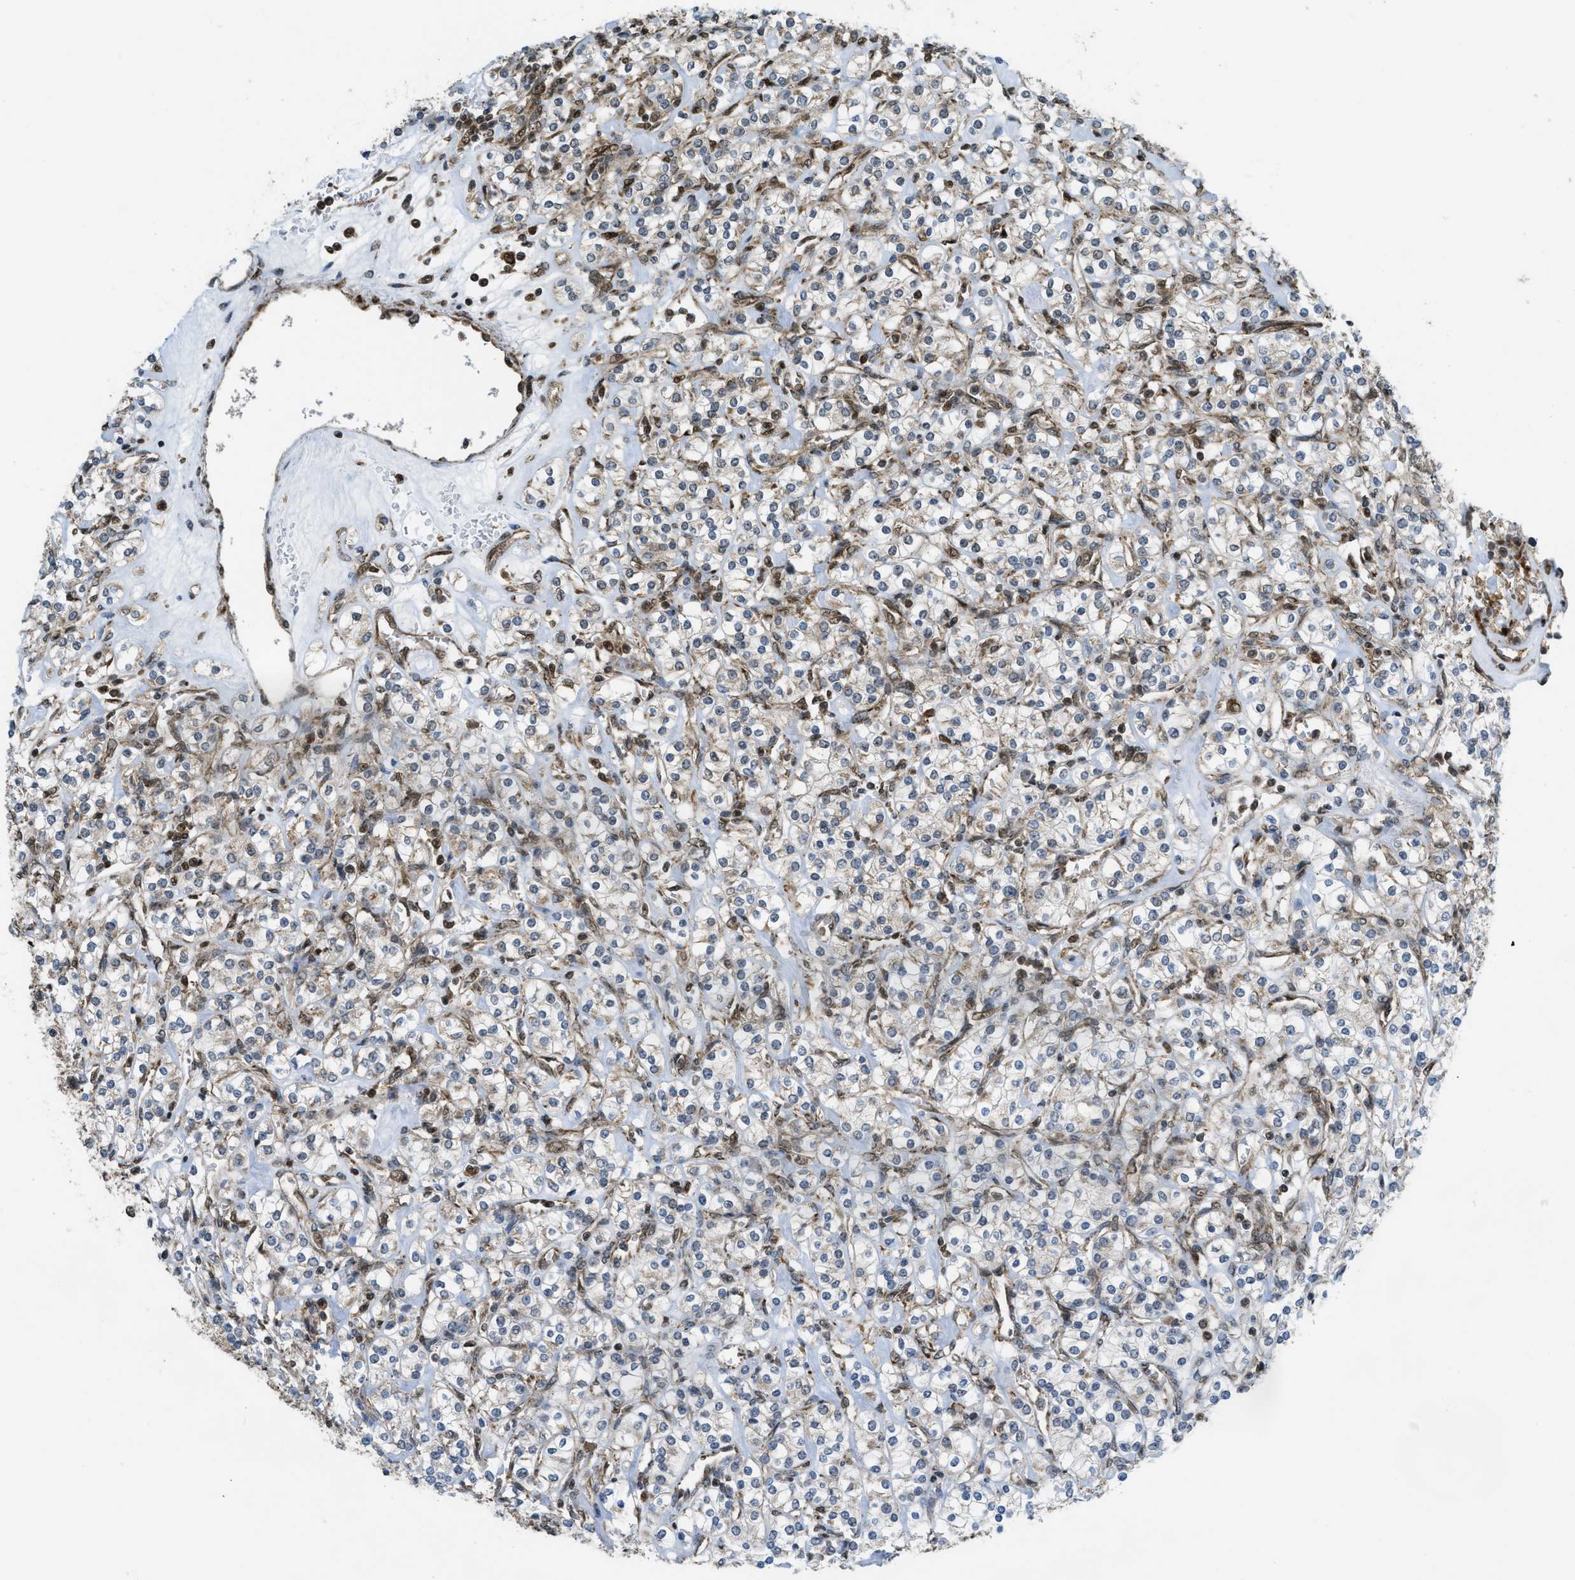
{"staining": {"intensity": "moderate", "quantity": "<25%", "location": "nuclear"}, "tissue": "renal cancer", "cell_type": "Tumor cells", "image_type": "cancer", "snomed": [{"axis": "morphology", "description": "Adenocarcinoma, NOS"}, {"axis": "topography", "description": "Kidney"}], "caption": "DAB (3,3'-diaminobenzidine) immunohistochemical staining of human renal cancer exhibits moderate nuclear protein staining in approximately <25% of tumor cells.", "gene": "TNPO1", "patient": {"sex": "male", "age": 77}}